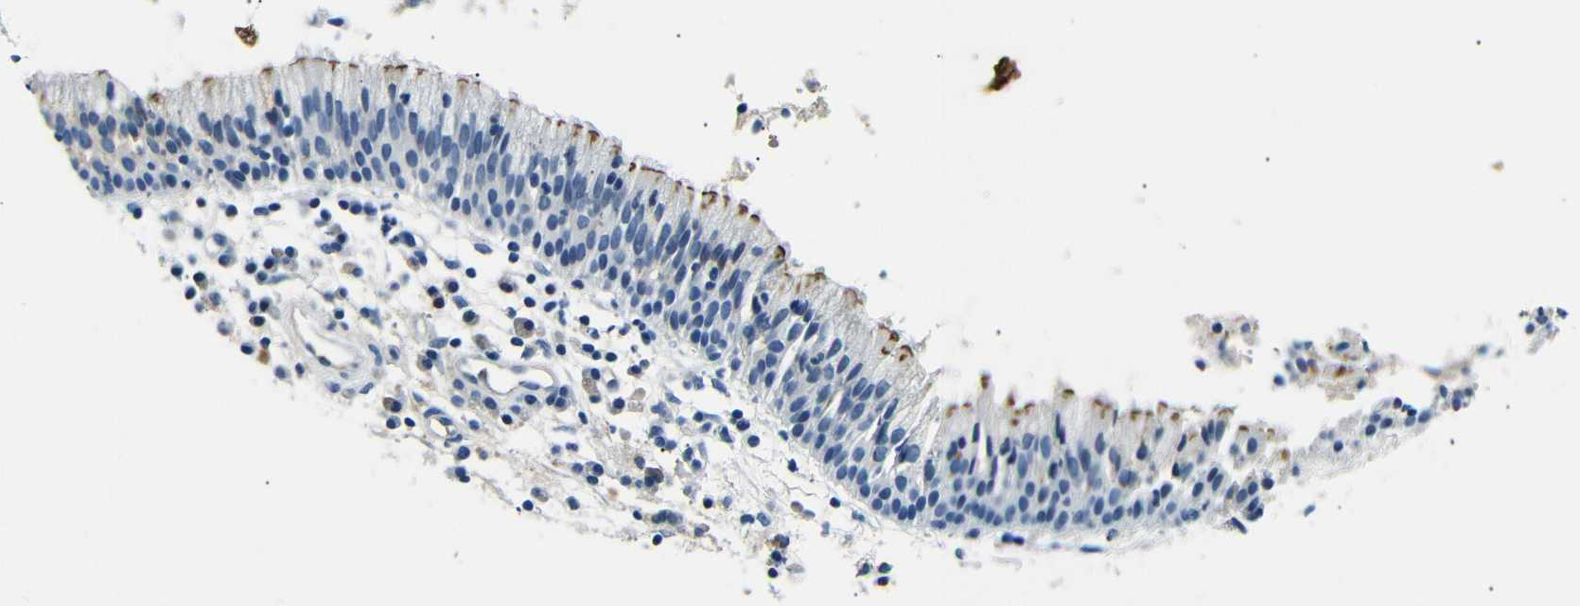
{"staining": {"intensity": "moderate", "quantity": "<25%", "location": "cytoplasmic/membranous"}, "tissue": "nasopharynx", "cell_type": "Respiratory epithelial cells", "image_type": "normal", "snomed": [{"axis": "morphology", "description": "Normal tissue, NOS"}, {"axis": "topography", "description": "Nasopharynx"}], "caption": "The immunohistochemical stain shows moderate cytoplasmic/membranous positivity in respiratory epithelial cells of benign nasopharynx.", "gene": "LHCGR", "patient": {"sex": "male", "age": 21}}